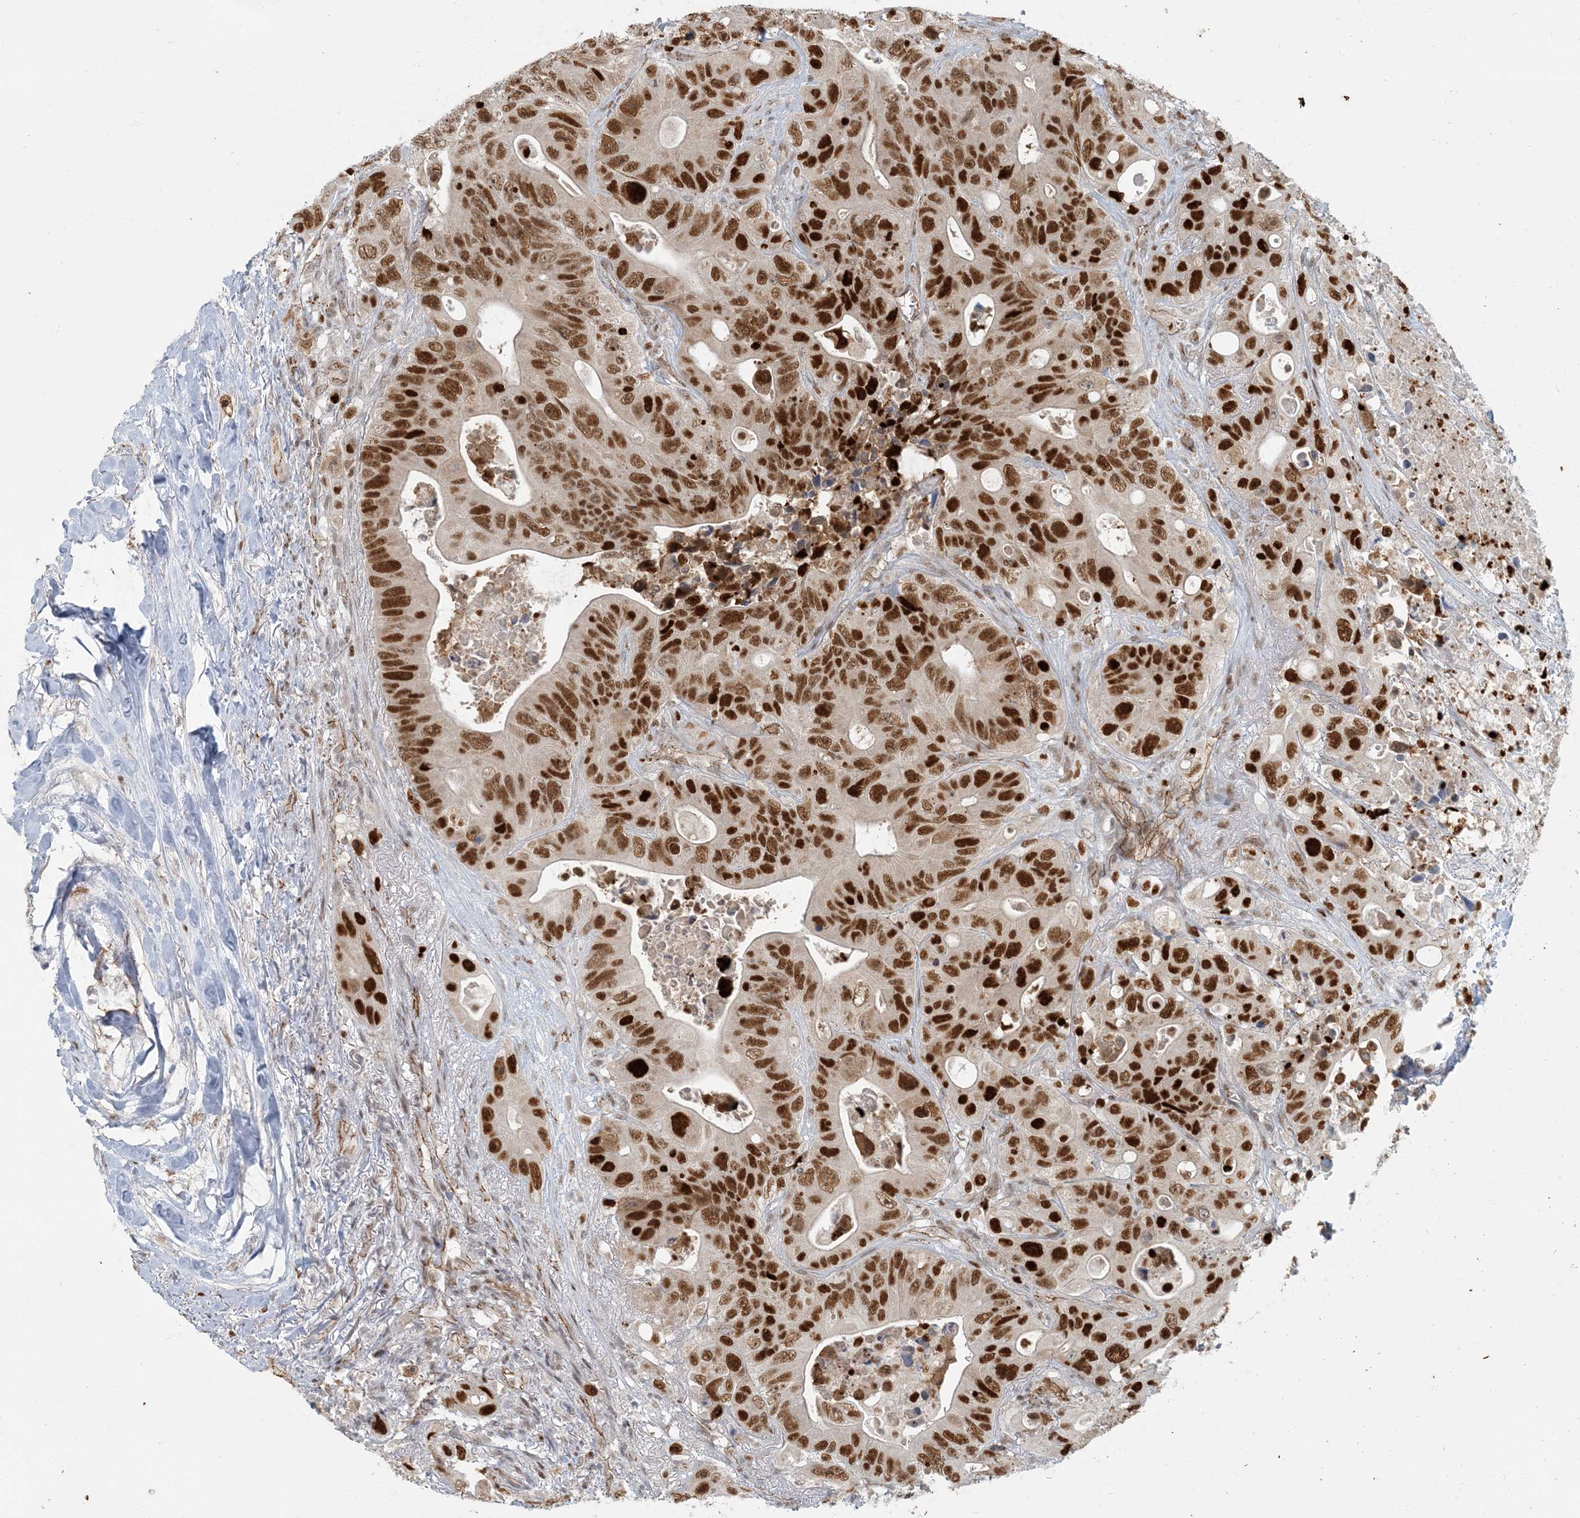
{"staining": {"intensity": "strong", "quantity": ">75%", "location": "nuclear"}, "tissue": "colorectal cancer", "cell_type": "Tumor cells", "image_type": "cancer", "snomed": [{"axis": "morphology", "description": "Adenocarcinoma, NOS"}, {"axis": "topography", "description": "Colon"}], "caption": "A brown stain highlights strong nuclear positivity of a protein in colorectal adenocarcinoma tumor cells. (DAB IHC with brightfield microscopy, high magnification).", "gene": "AK9", "patient": {"sex": "female", "age": 46}}